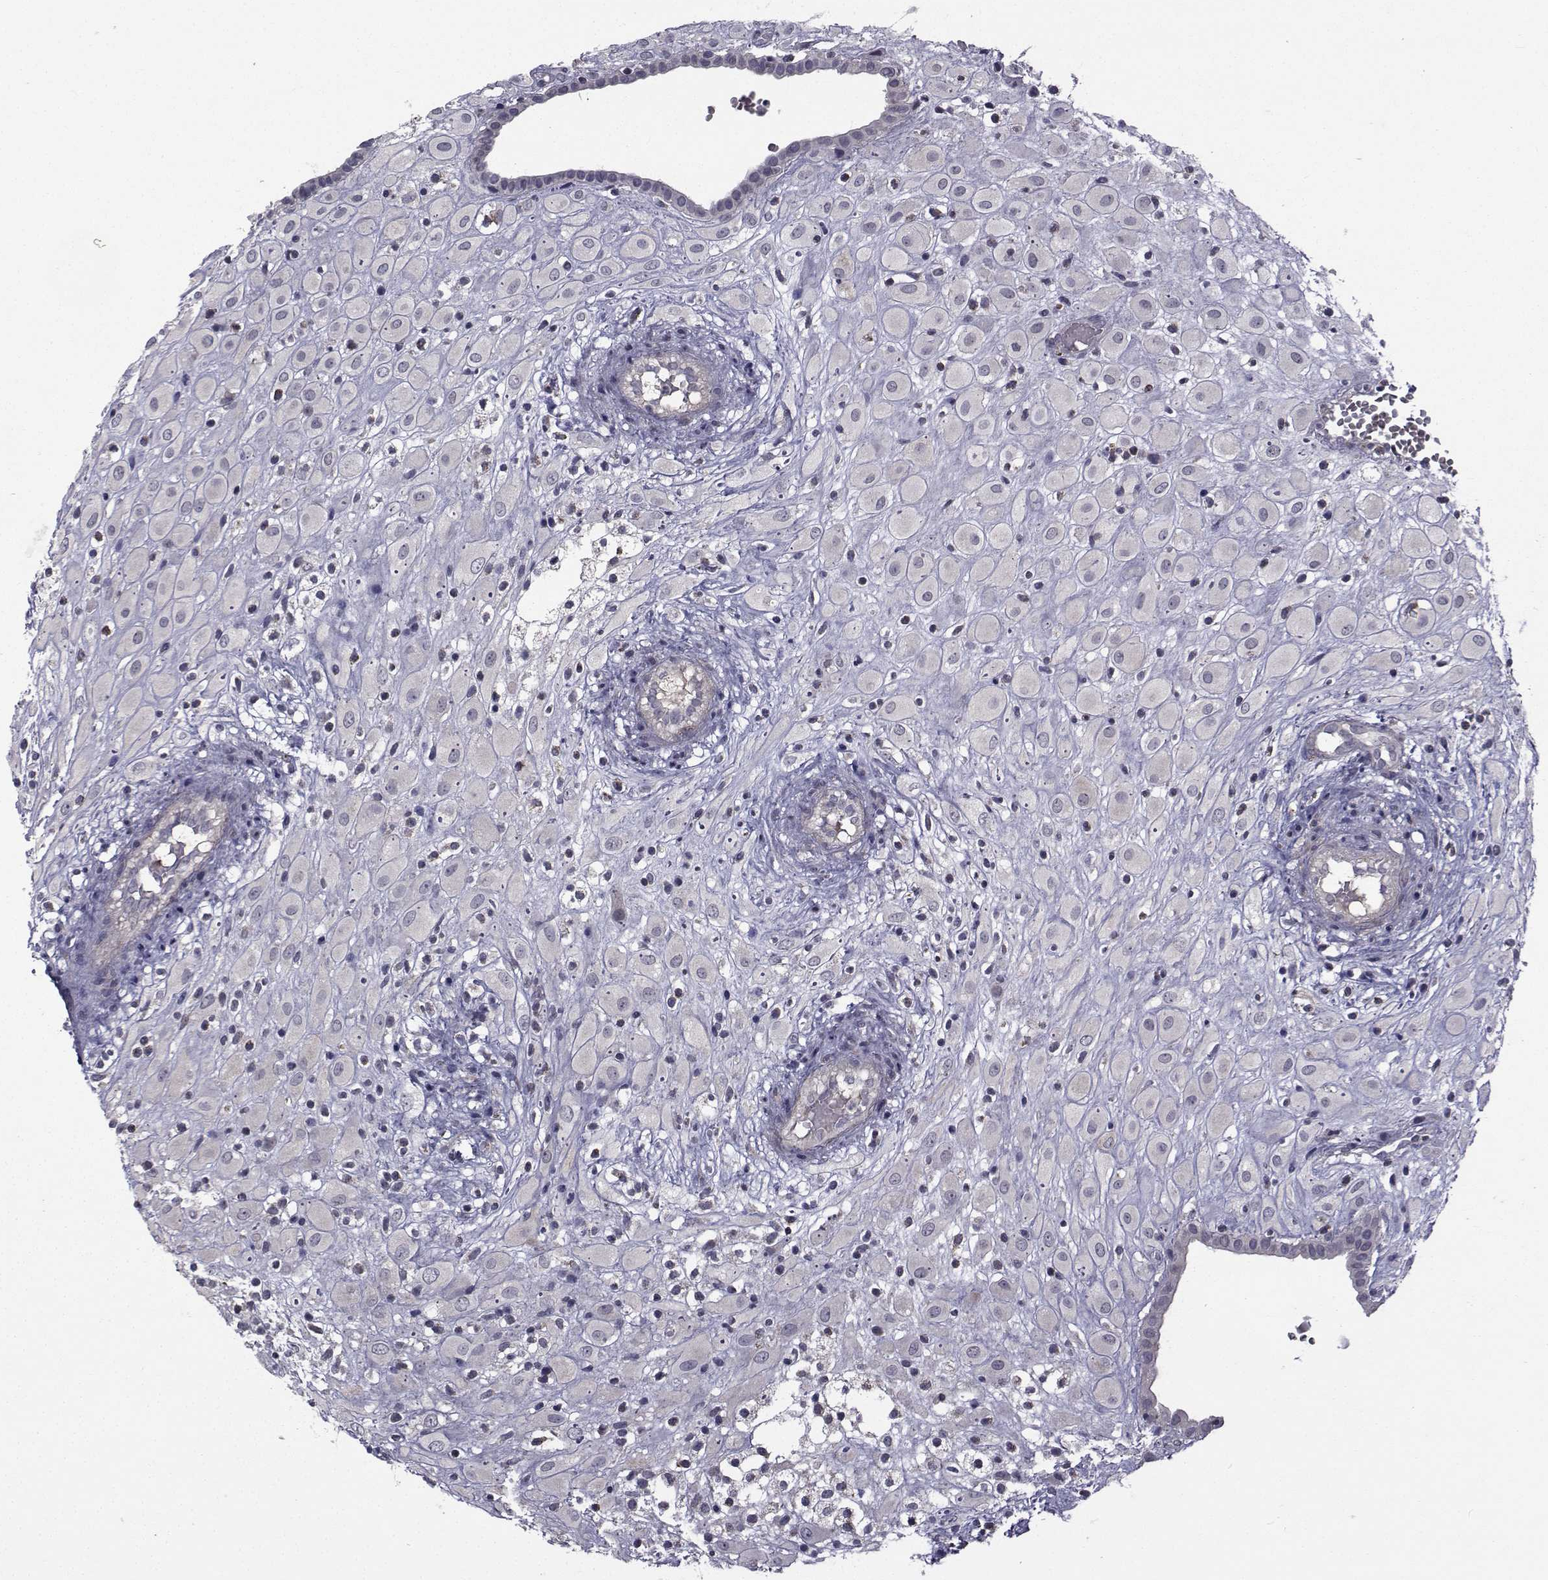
{"staining": {"intensity": "negative", "quantity": "none", "location": "none"}, "tissue": "placenta", "cell_type": "Decidual cells", "image_type": "normal", "snomed": [{"axis": "morphology", "description": "Normal tissue, NOS"}, {"axis": "topography", "description": "Placenta"}], "caption": "Photomicrograph shows no significant protein expression in decidual cells of benign placenta.", "gene": "FDXR", "patient": {"sex": "female", "age": 24}}